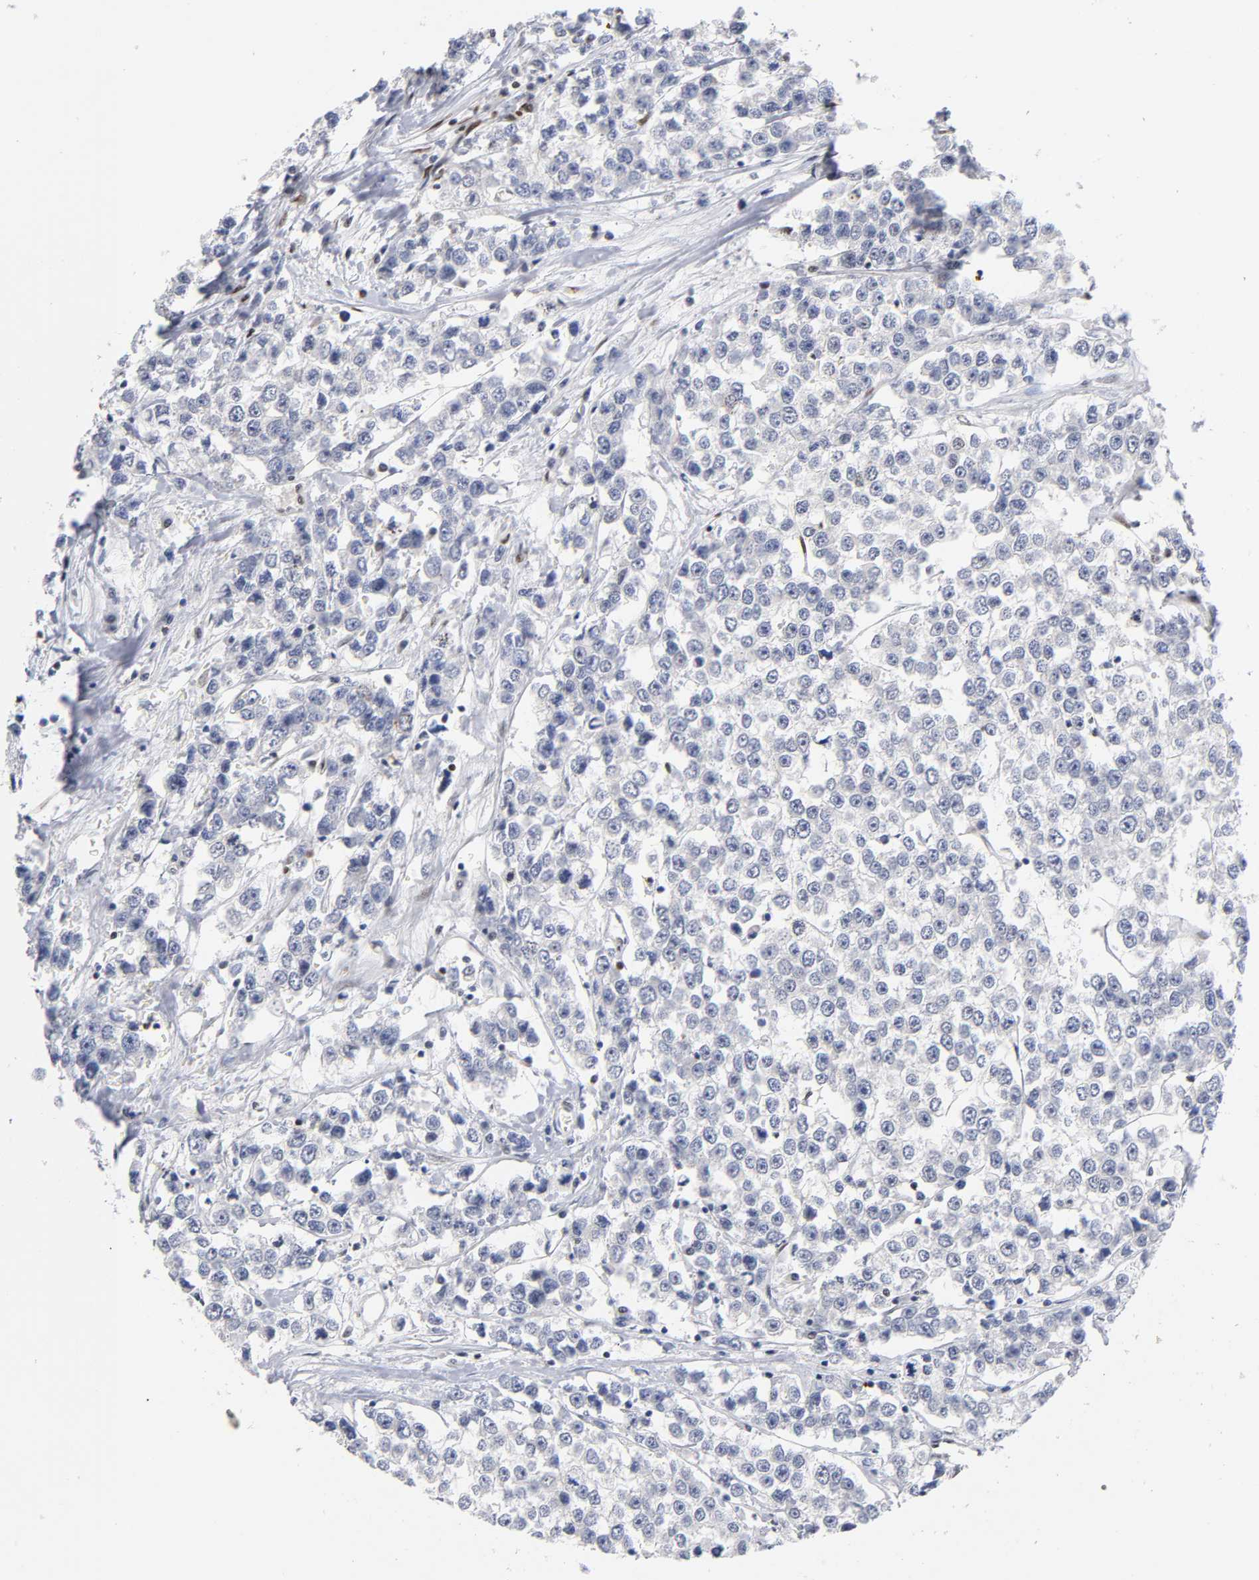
{"staining": {"intensity": "negative", "quantity": "none", "location": "none"}, "tissue": "testis cancer", "cell_type": "Tumor cells", "image_type": "cancer", "snomed": [{"axis": "morphology", "description": "Seminoma, NOS"}, {"axis": "morphology", "description": "Carcinoma, Embryonal, NOS"}, {"axis": "topography", "description": "Testis"}], "caption": "Immunohistochemical staining of human embryonal carcinoma (testis) demonstrates no significant staining in tumor cells.", "gene": "NR3C1", "patient": {"sex": "male", "age": 52}}